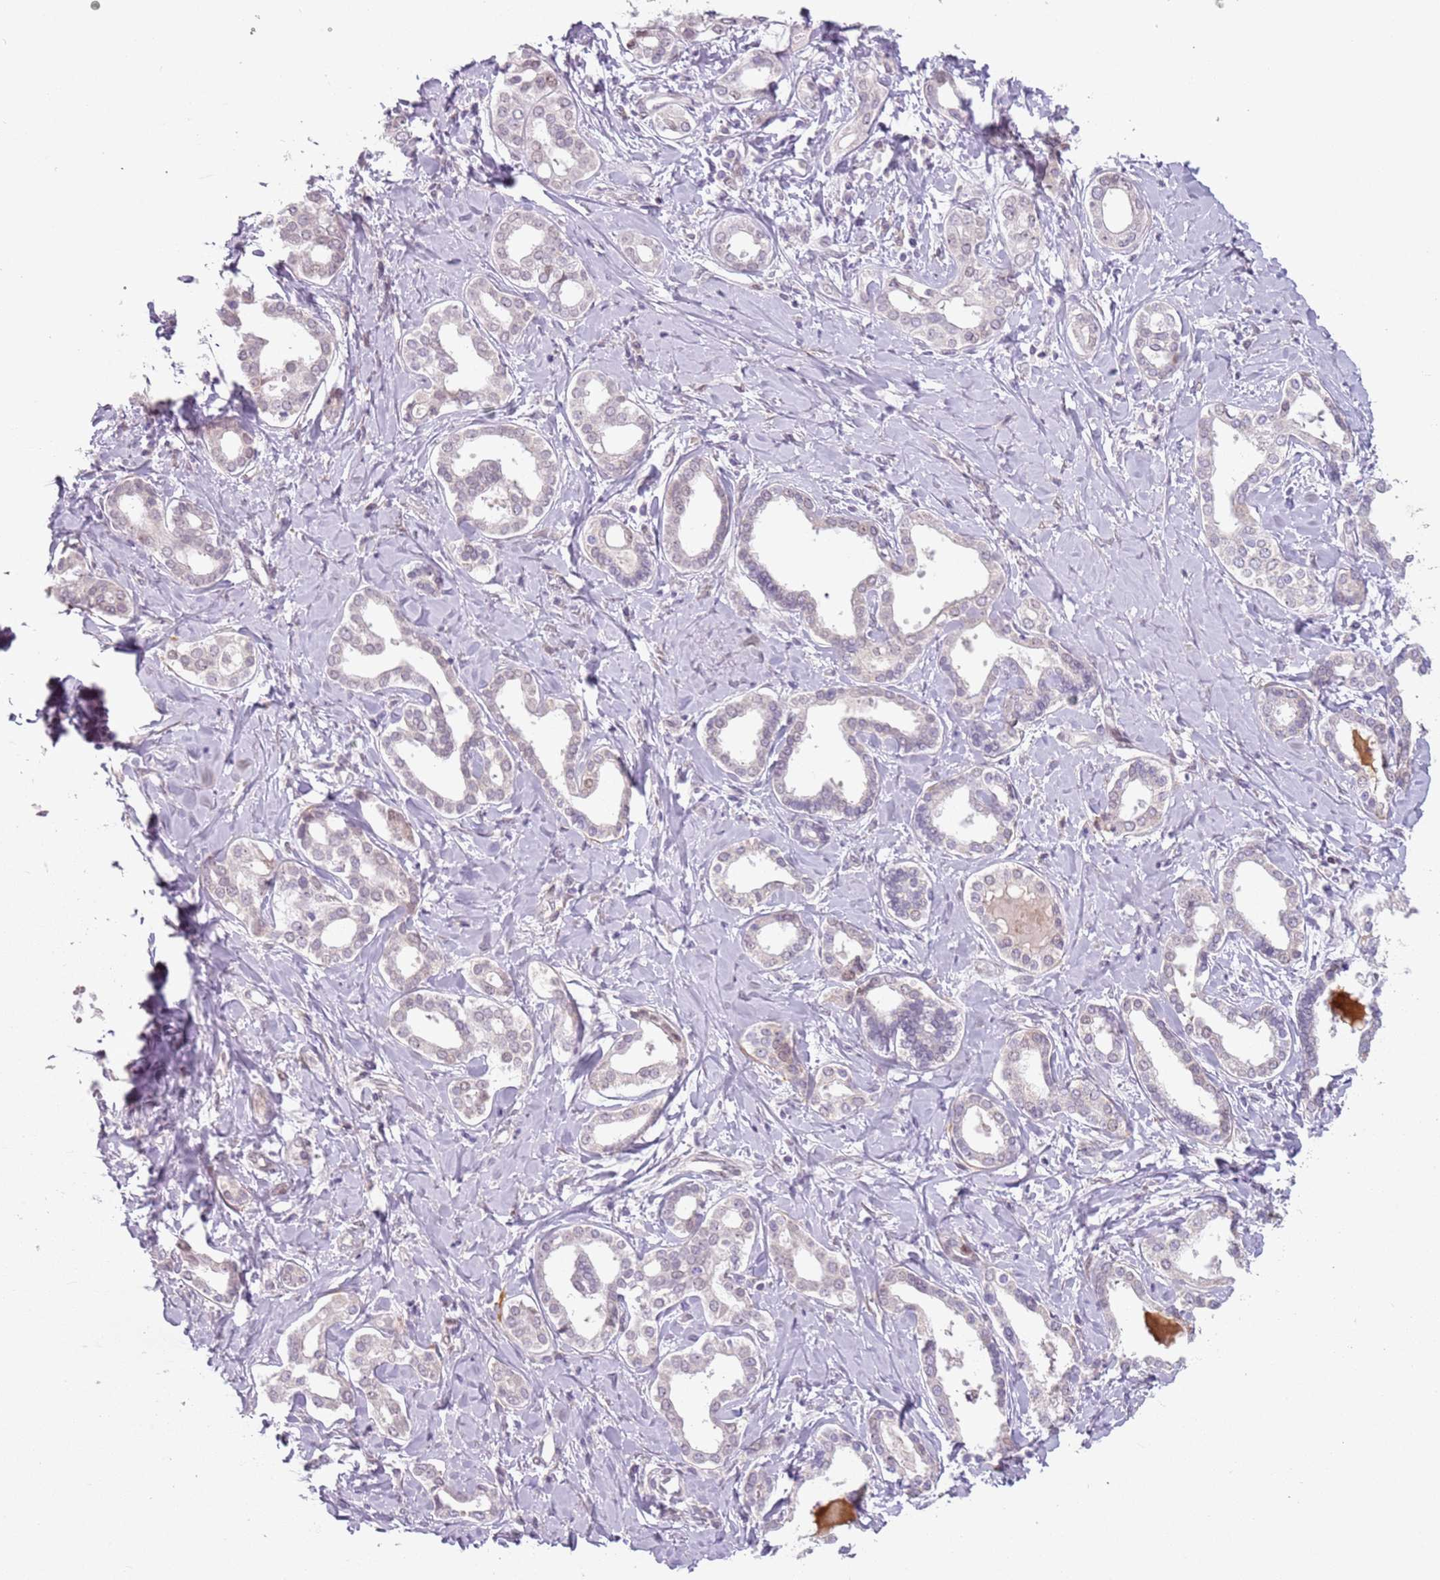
{"staining": {"intensity": "weak", "quantity": "<25%", "location": "nuclear"}, "tissue": "liver cancer", "cell_type": "Tumor cells", "image_type": "cancer", "snomed": [{"axis": "morphology", "description": "Cholangiocarcinoma"}, {"axis": "topography", "description": "Liver"}], "caption": "Immunohistochemistry (IHC) micrograph of human liver cholangiocarcinoma stained for a protein (brown), which demonstrates no positivity in tumor cells.", "gene": "DEFB116", "patient": {"sex": "female", "age": 77}}